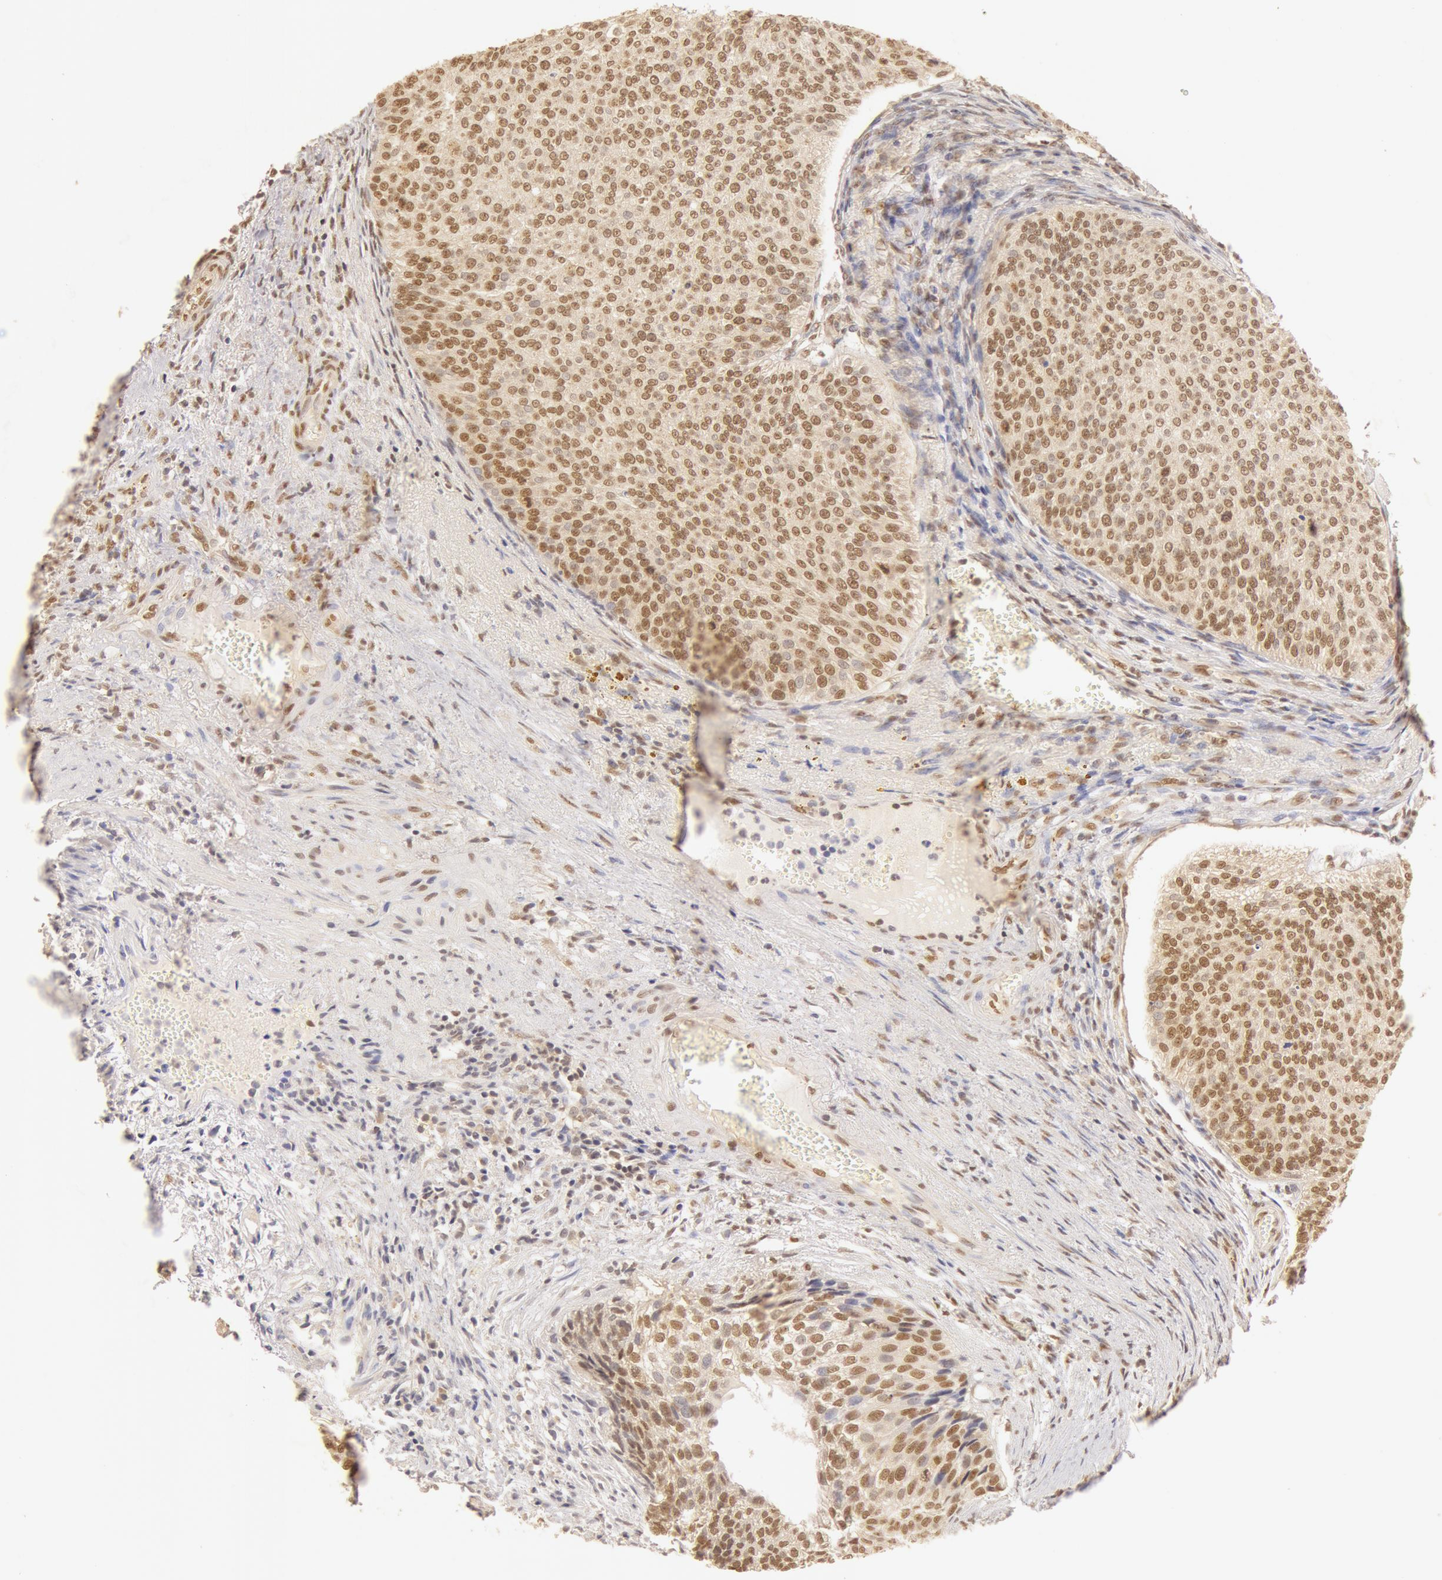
{"staining": {"intensity": "moderate", "quantity": ">75%", "location": "cytoplasmic/membranous,nuclear"}, "tissue": "urothelial cancer", "cell_type": "Tumor cells", "image_type": "cancer", "snomed": [{"axis": "morphology", "description": "Urothelial carcinoma, Low grade"}, {"axis": "topography", "description": "Urinary bladder"}], "caption": "The immunohistochemical stain shows moderate cytoplasmic/membranous and nuclear expression in tumor cells of urothelial carcinoma (low-grade) tissue. The protein is stained brown, and the nuclei are stained in blue (DAB IHC with brightfield microscopy, high magnification).", "gene": "SNRNP70", "patient": {"sex": "male", "age": 84}}